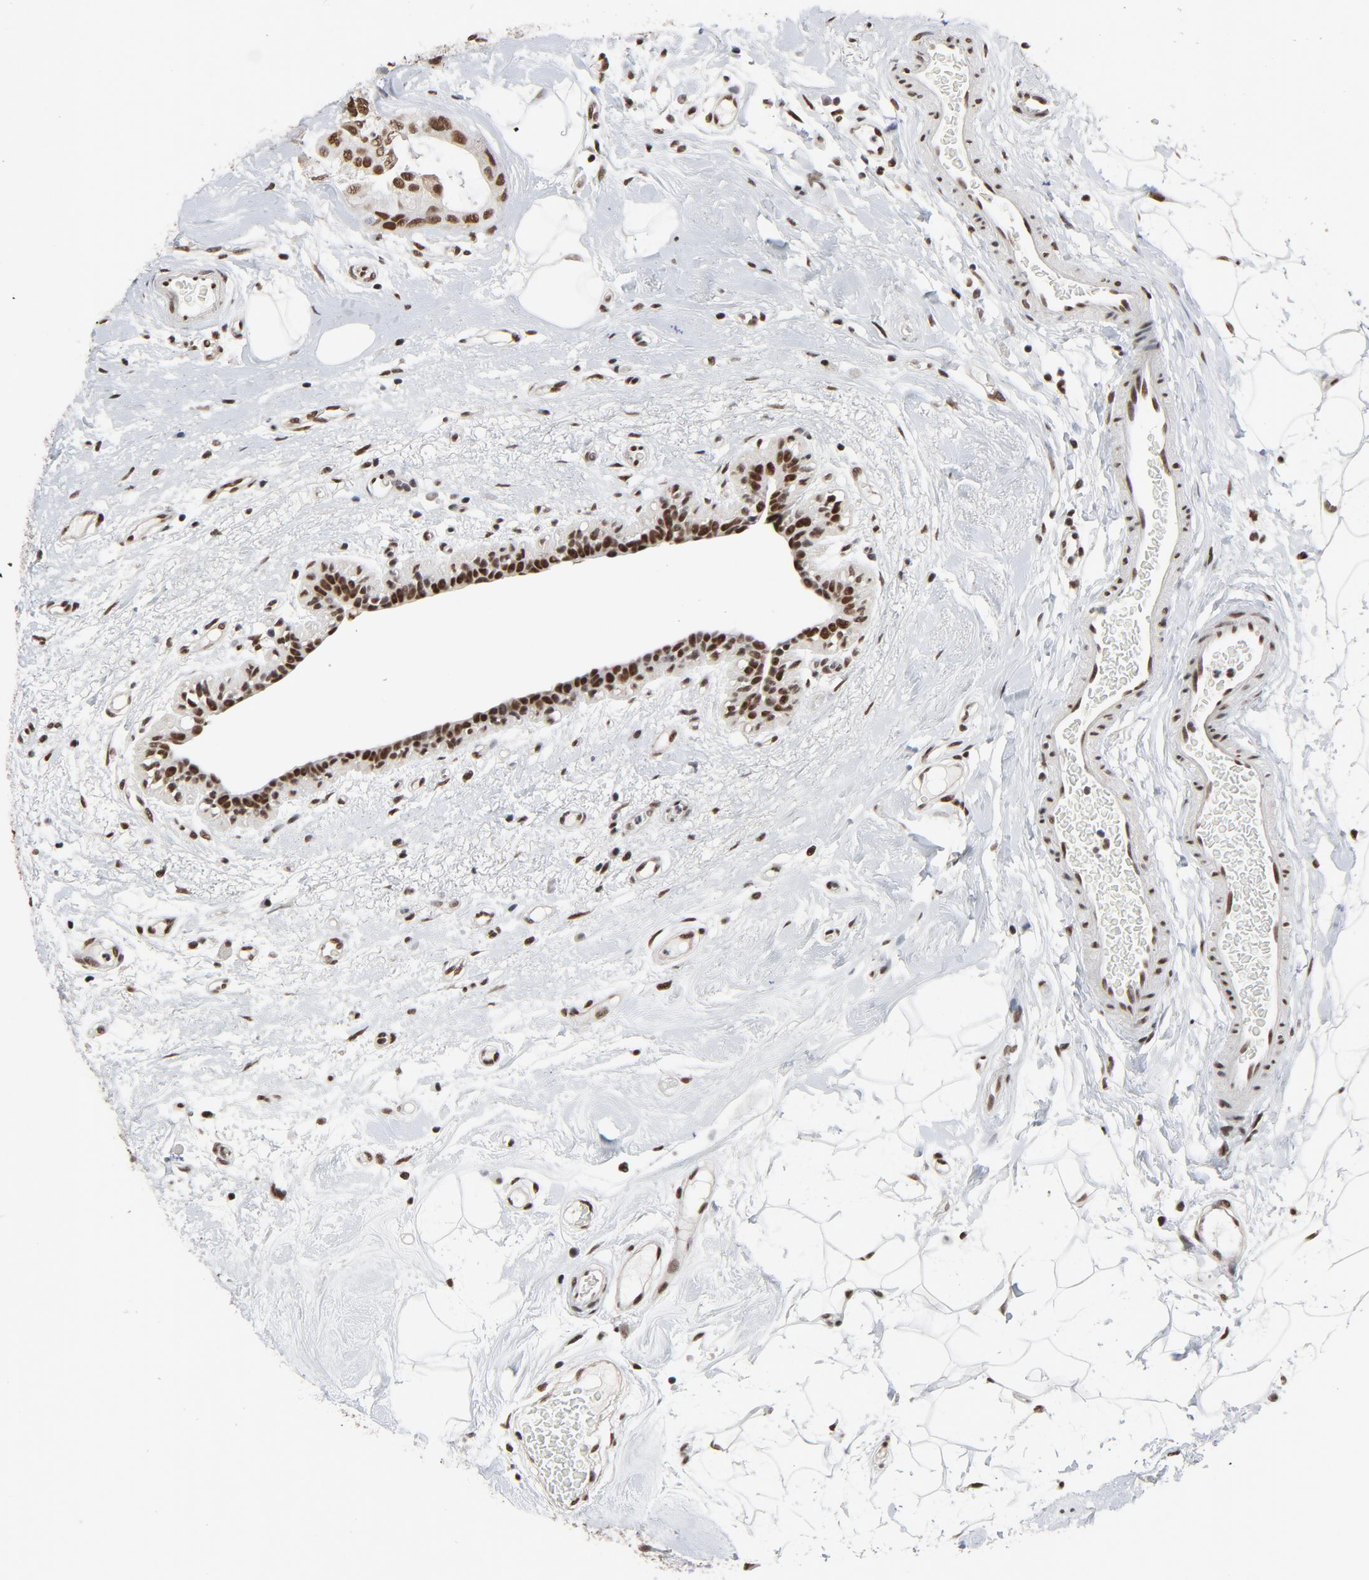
{"staining": {"intensity": "moderate", "quantity": ">75%", "location": "nuclear"}, "tissue": "breast cancer", "cell_type": "Tumor cells", "image_type": "cancer", "snomed": [{"axis": "morphology", "description": "Duct carcinoma"}, {"axis": "topography", "description": "Breast"}], "caption": "Brown immunohistochemical staining in breast invasive ductal carcinoma displays moderate nuclear positivity in approximately >75% of tumor cells. The staining was performed using DAB (3,3'-diaminobenzidine) to visualize the protein expression in brown, while the nuclei were stained in blue with hematoxylin (Magnification: 20x).", "gene": "MRE11", "patient": {"sex": "female", "age": 40}}